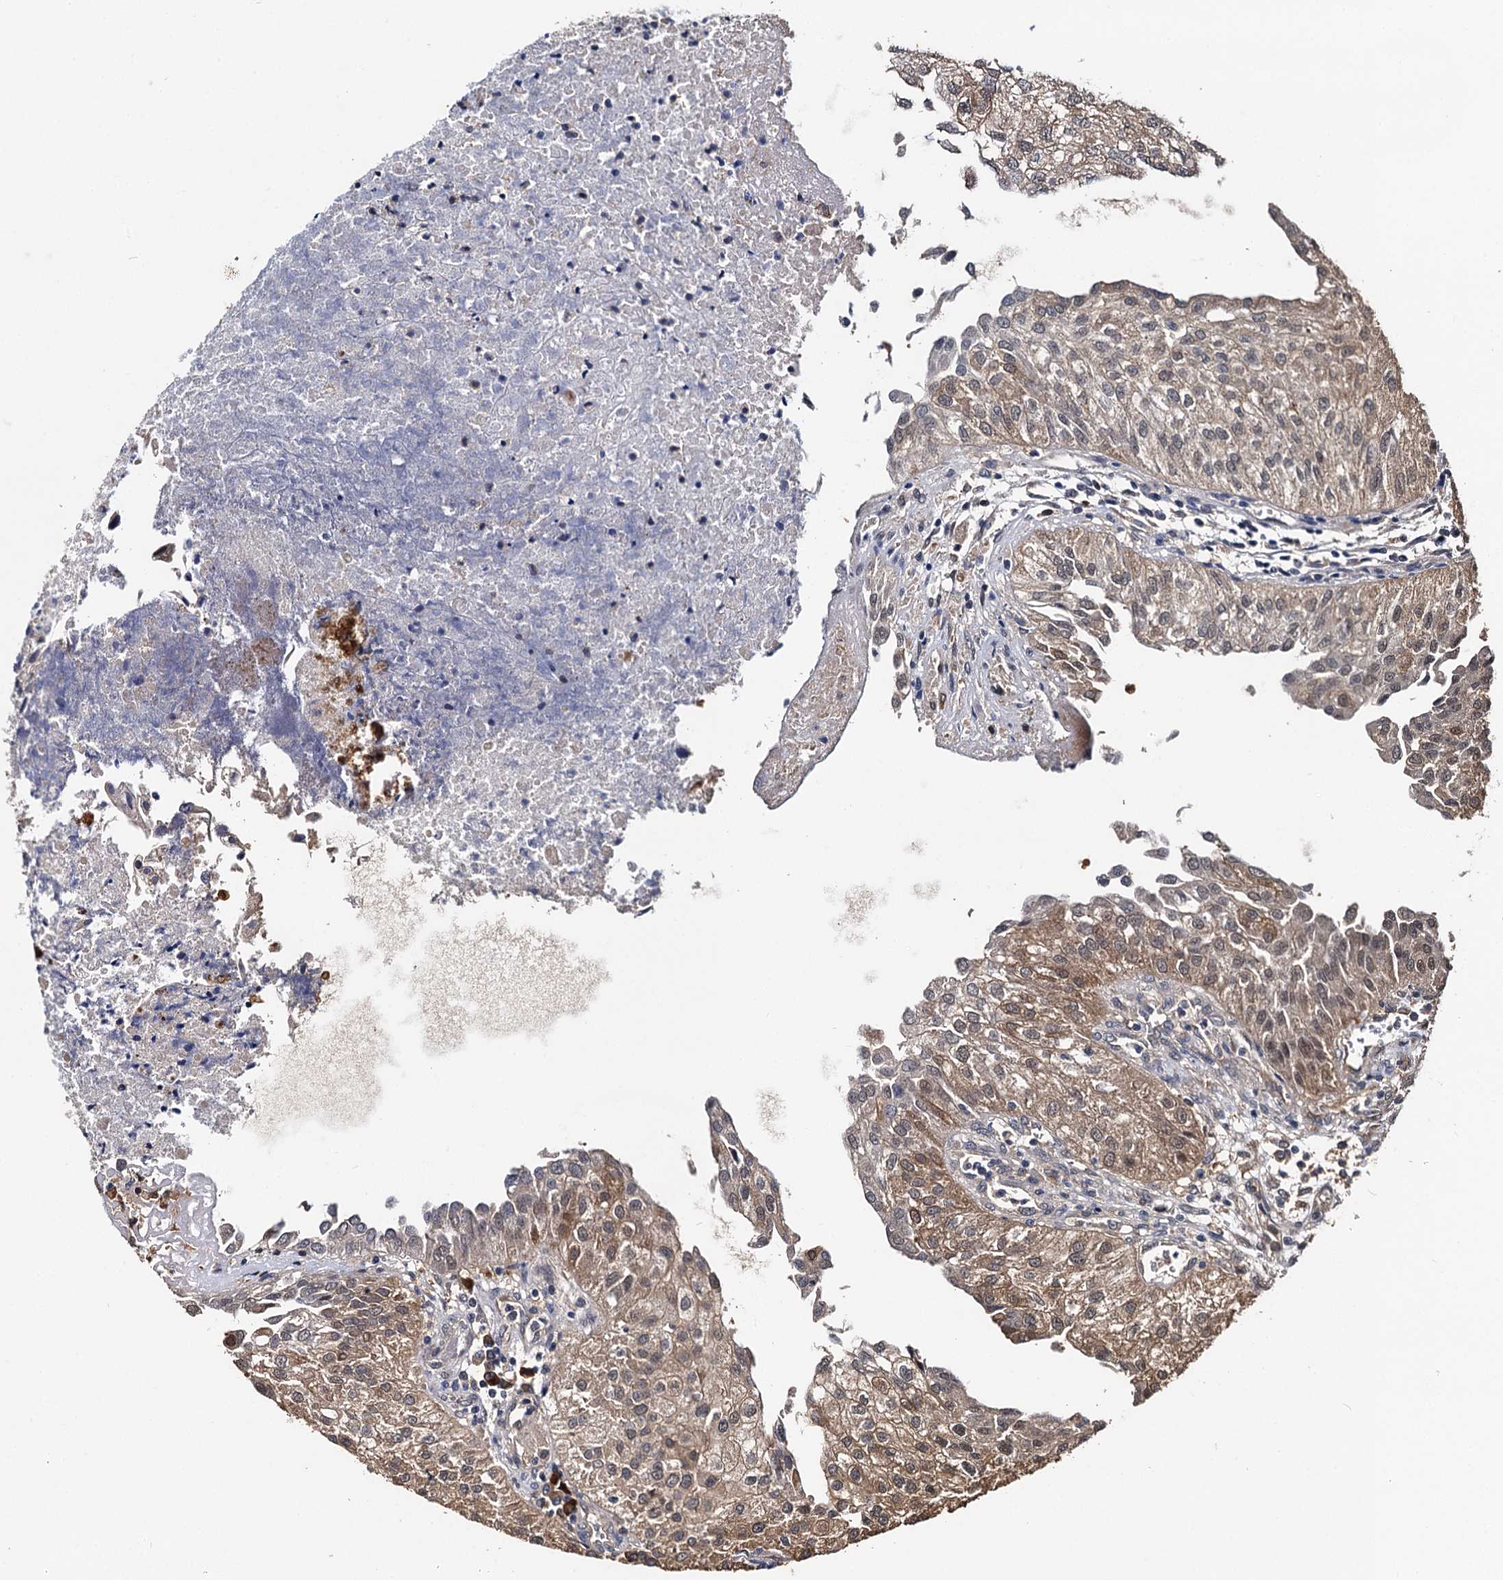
{"staining": {"intensity": "moderate", "quantity": "<25%", "location": "cytoplasmic/membranous,nuclear"}, "tissue": "urothelial cancer", "cell_type": "Tumor cells", "image_type": "cancer", "snomed": [{"axis": "morphology", "description": "Urothelial carcinoma, Low grade"}, {"axis": "topography", "description": "Urinary bladder"}], "caption": "Immunohistochemistry (IHC) staining of urothelial cancer, which exhibits low levels of moderate cytoplasmic/membranous and nuclear expression in approximately <25% of tumor cells indicating moderate cytoplasmic/membranous and nuclear protein staining. The staining was performed using DAB (brown) for protein detection and nuclei were counterstained in hematoxylin (blue).", "gene": "SLC46A3", "patient": {"sex": "female", "age": 89}}